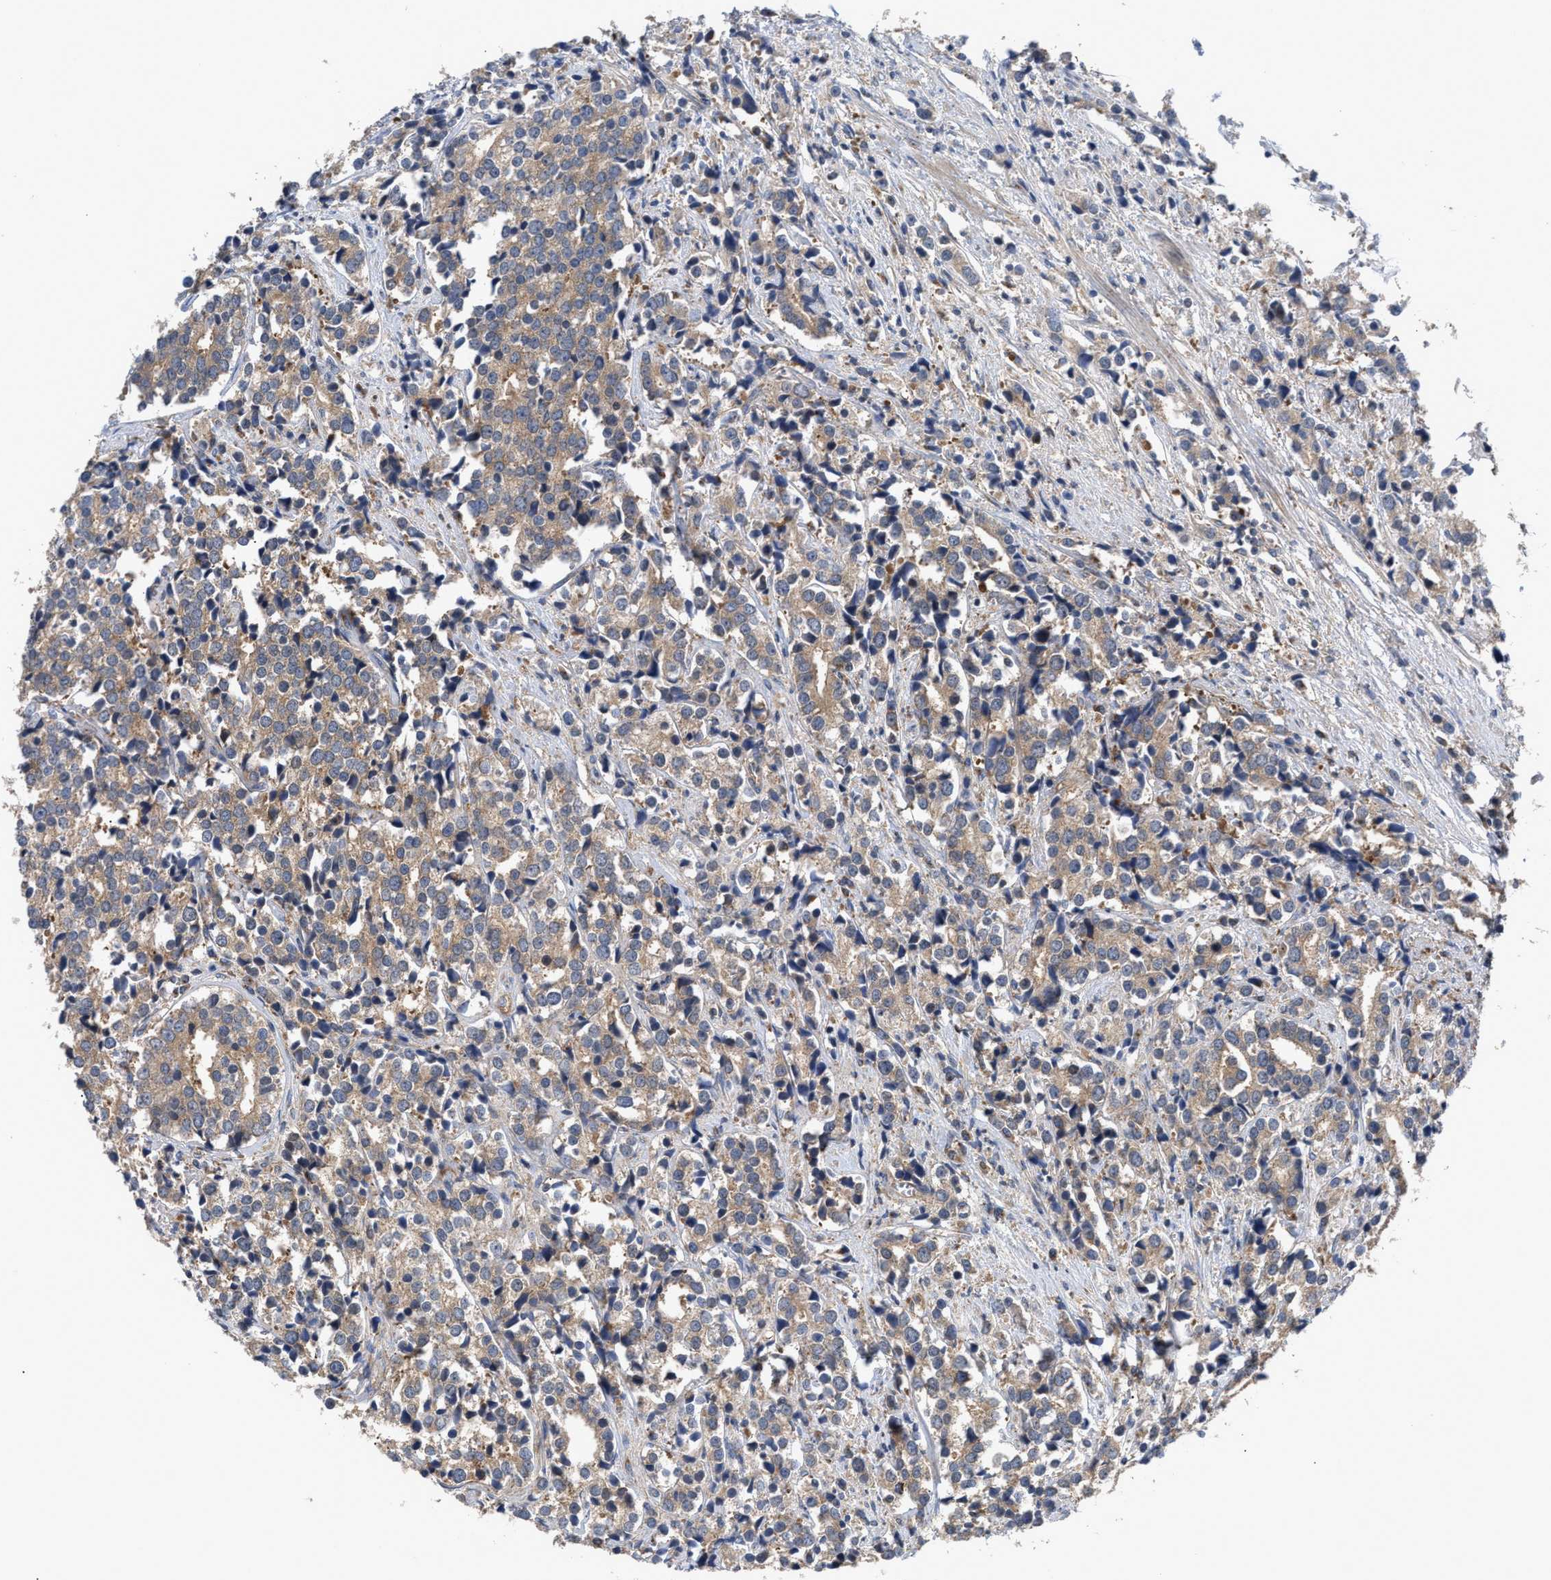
{"staining": {"intensity": "moderate", "quantity": ">75%", "location": "cytoplasmic/membranous"}, "tissue": "prostate cancer", "cell_type": "Tumor cells", "image_type": "cancer", "snomed": [{"axis": "morphology", "description": "Adenocarcinoma, High grade"}, {"axis": "topography", "description": "Prostate"}], "caption": "Brown immunohistochemical staining in high-grade adenocarcinoma (prostate) displays moderate cytoplasmic/membranous expression in about >75% of tumor cells.", "gene": "LAPTM4B", "patient": {"sex": "male", "age": 71}}